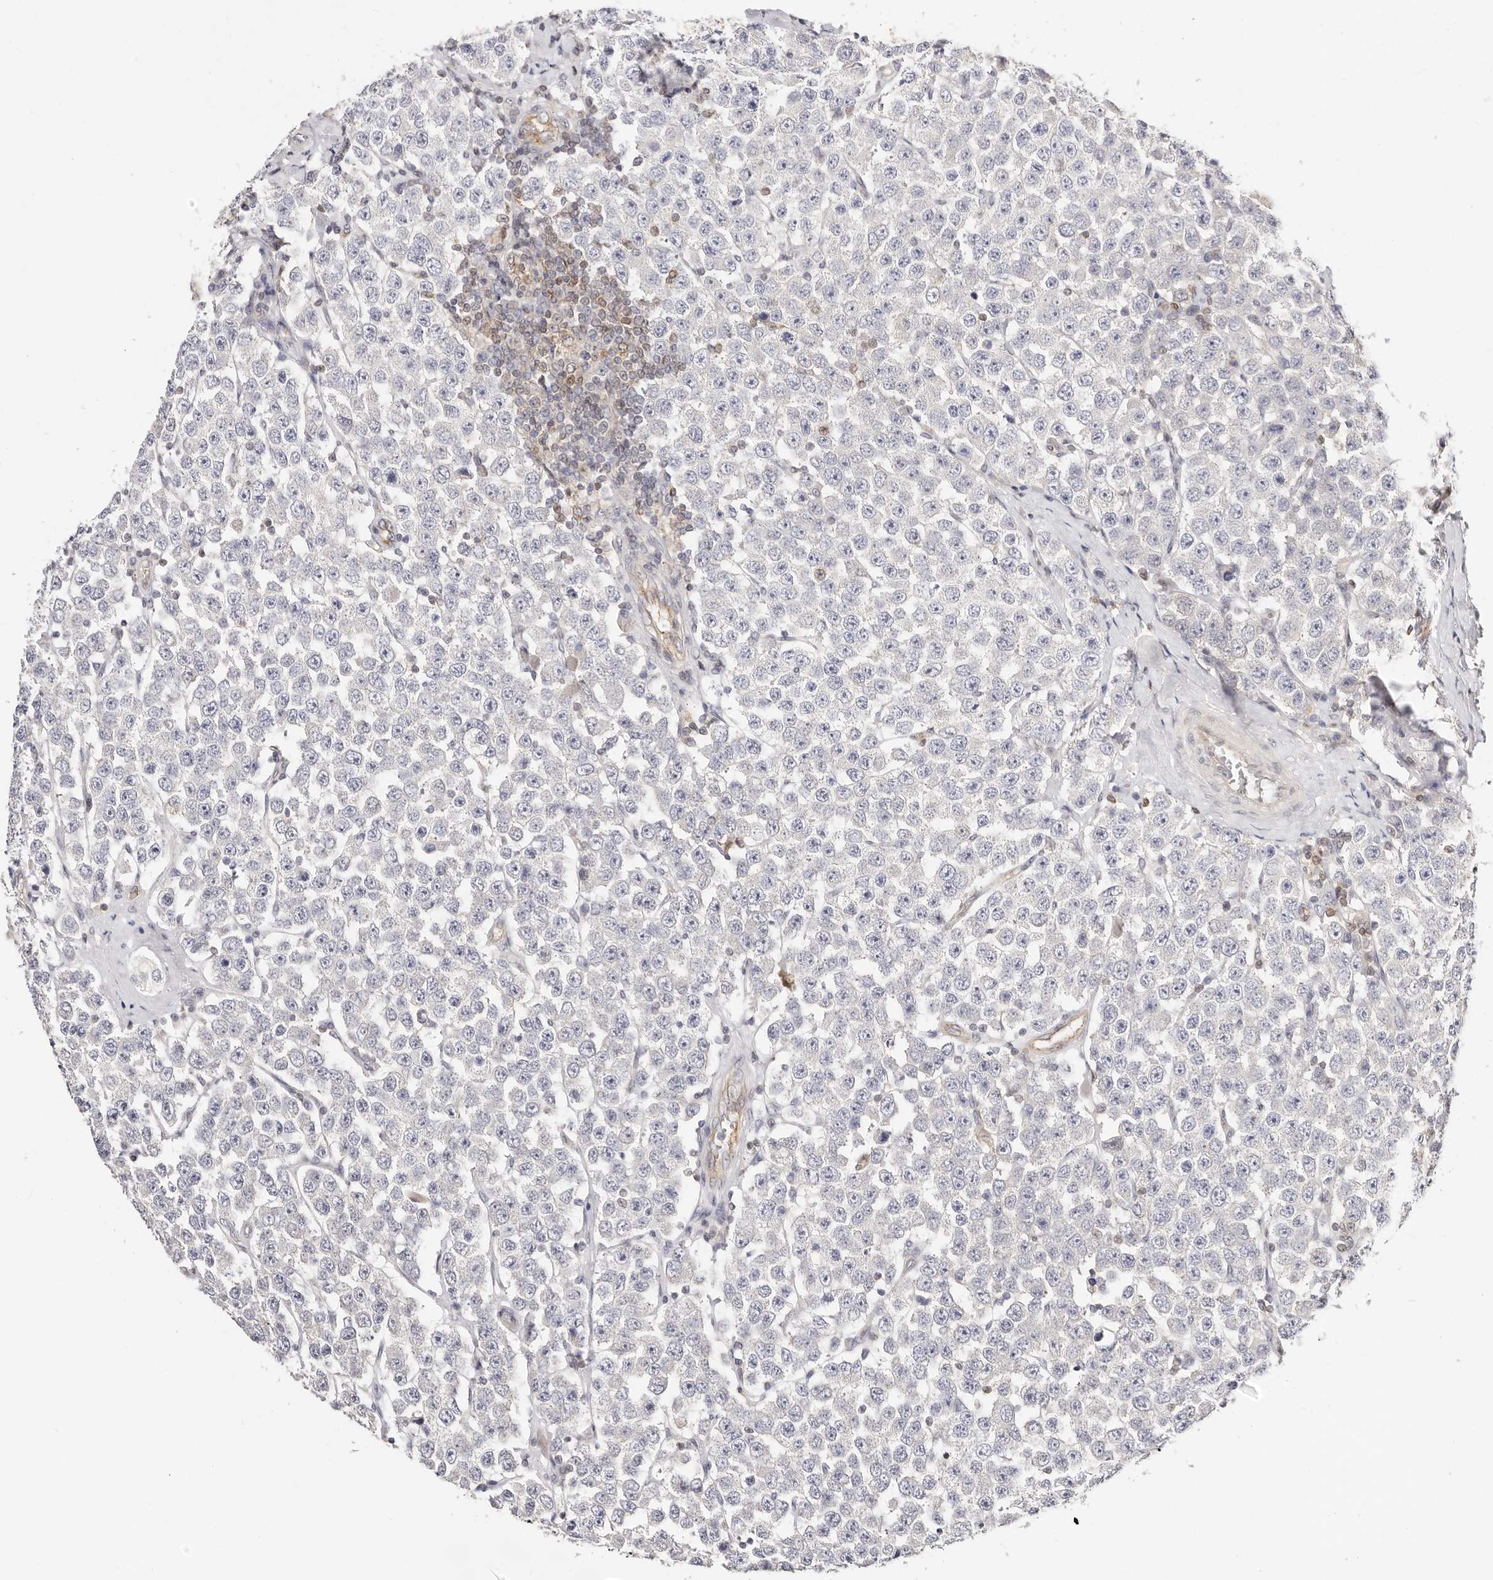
{"staining": {"intensity": "negative", "quantity": "none", "location": "none"}, "tissue": "testis cancer", "cell_type": "Tumor cells", "image_type": "cancer", "snomed": [{"axis": "morphology", "description": "Seminoma, NOS"}, {"axis": "topography", "description": "Testis"}], "caption": "Immunohistochemistry (IHC) of testis seminoma displays no positivity in tumor cells.", "gene": "STAT5A", "patient": {"sex": "male", "age": 28}}